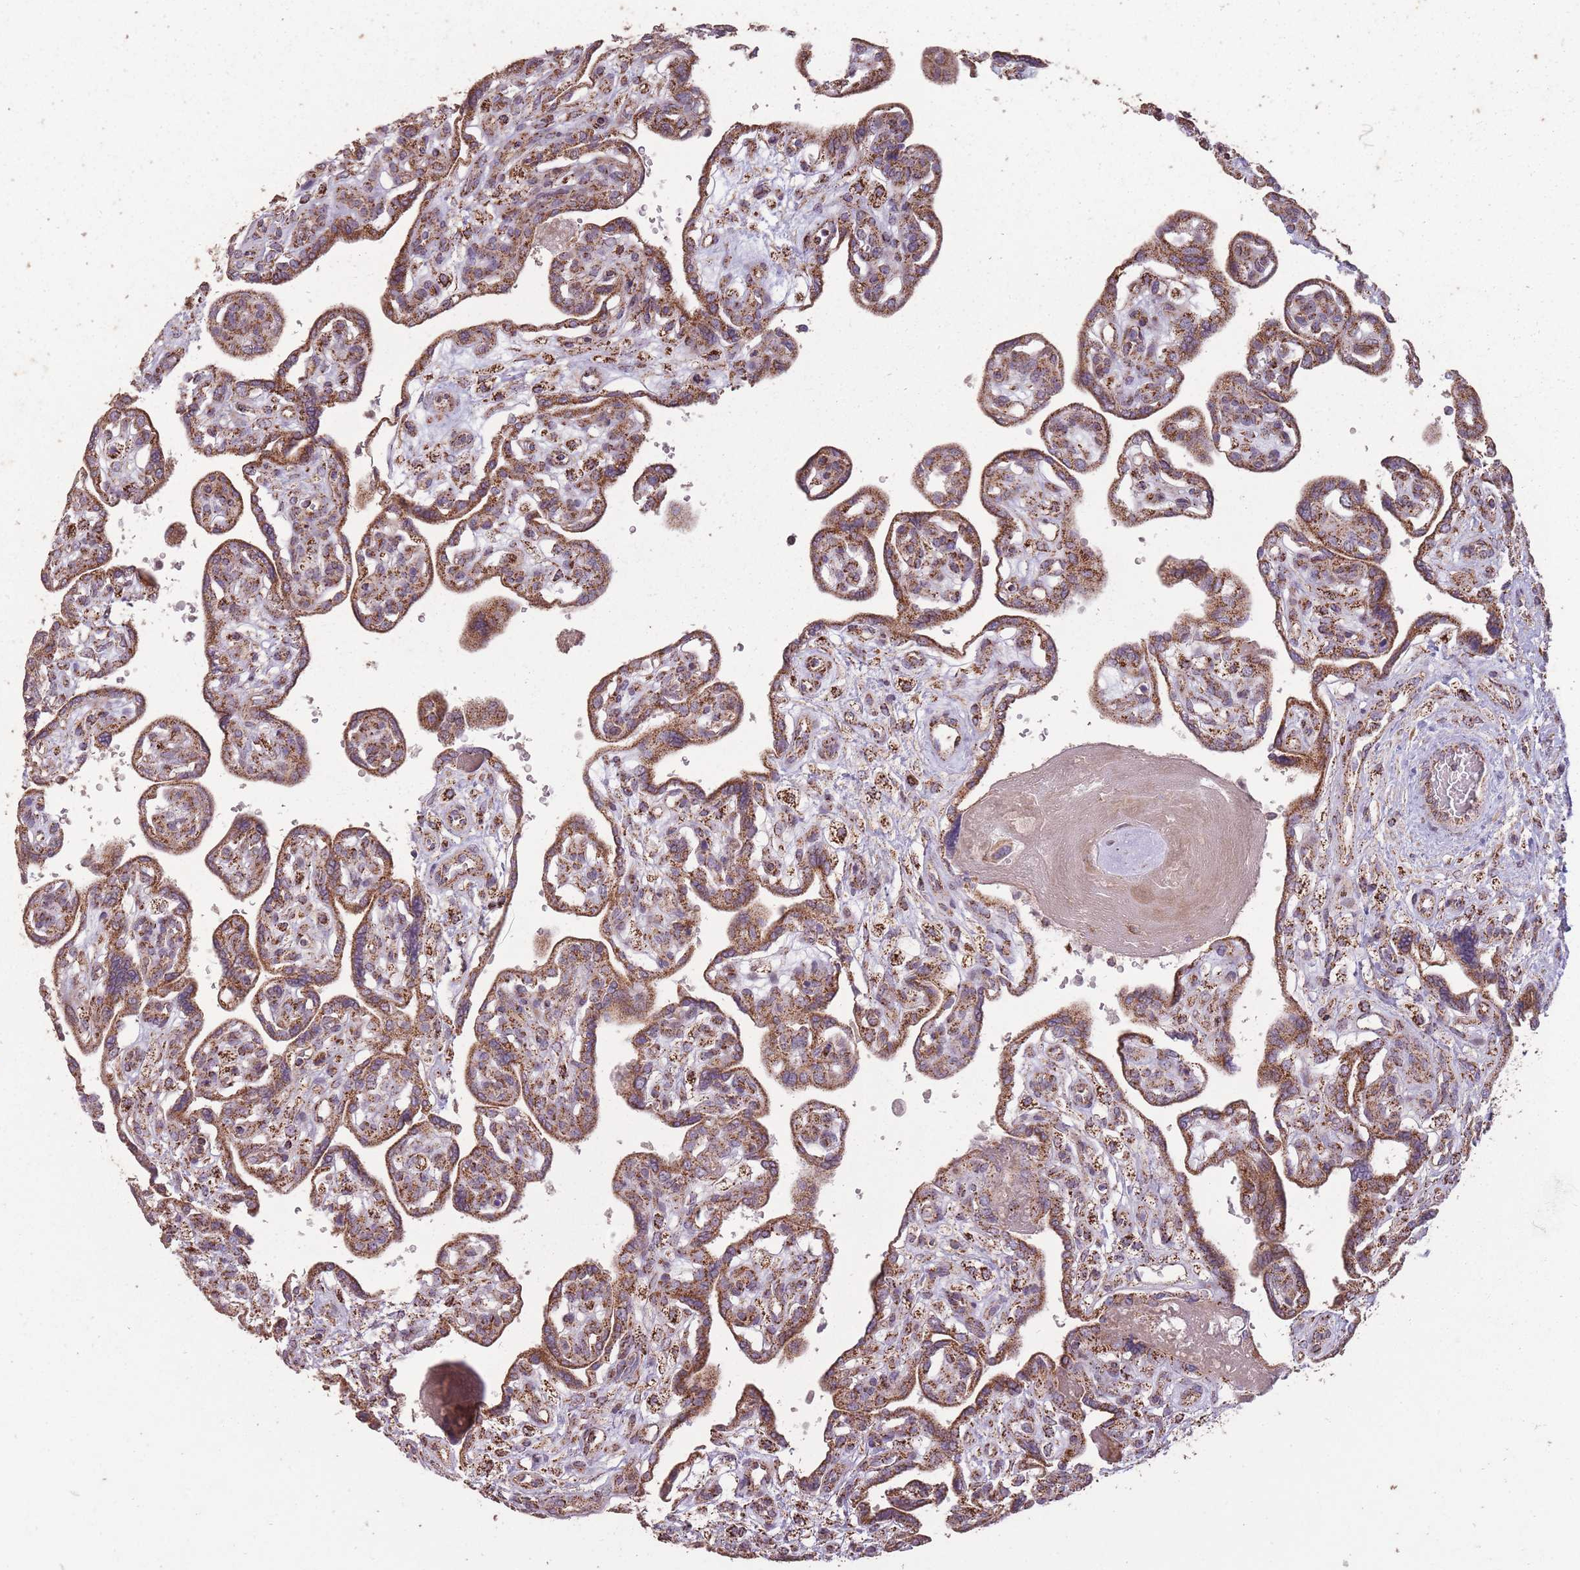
{"staining": {"intensity": "moderate", "quantity": ">75%", "location": "cytoplasmic/membranous"}, "tissue": "placenta", "cell_type": "Decidual cells", "image_type": "normal", "snomed": [{"axis": "morphology", "description": "Normal tissue, NOS"}, {"axis": "topography", "description": "Placenta"}], "caption": "The immunohistochemical stain highlights moderate cytoplasmic/membranous staining in decidual cells of unremarkable placenta. (DAB (3,3'-diaminobenzidine) IHC with brightfield microscopy, high magnification).", "gene": "CNOT8", "patient": {"sex": "female", "age": 39}}